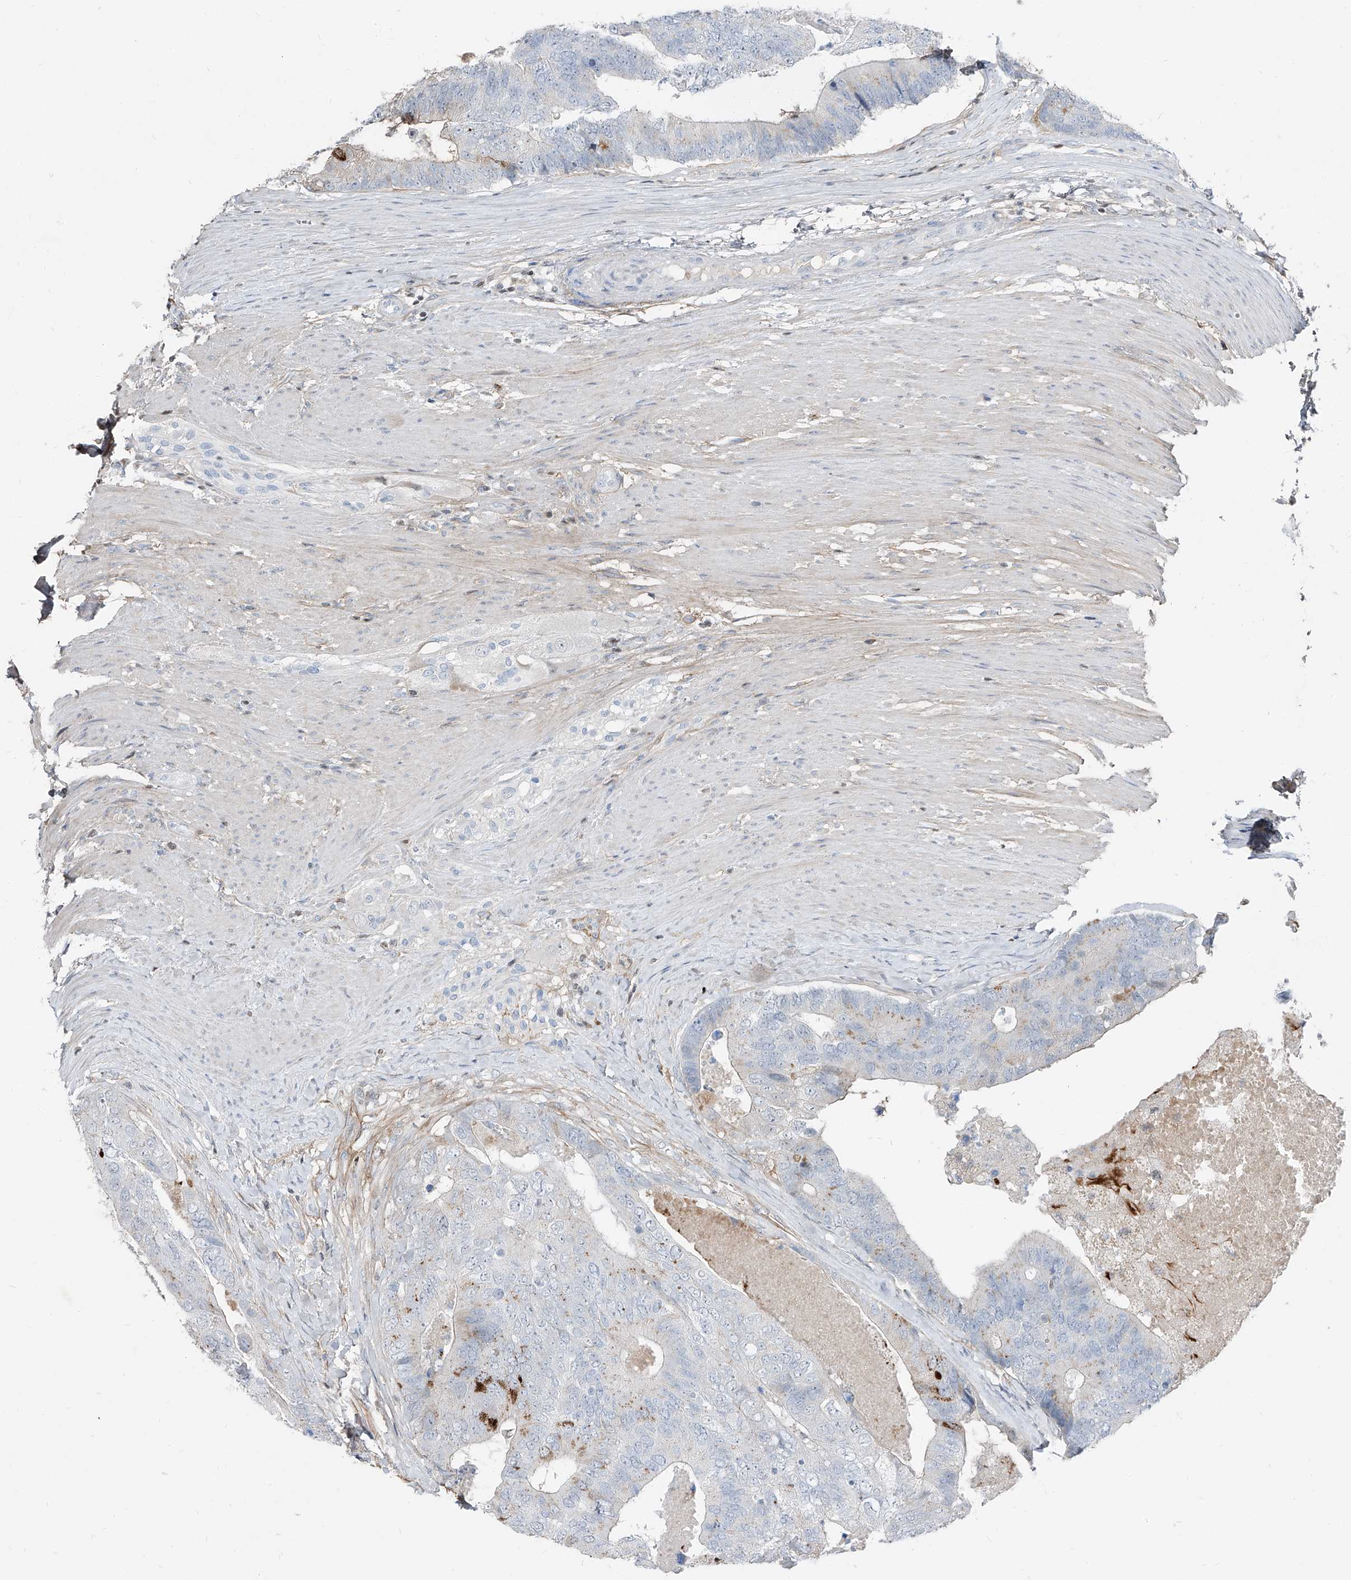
{"staining": {"intensity": "negative", "quantity": "none", "location": "none"}, "tissue": "colorectal cancer", "cell_type": "Tumor cells", "image_type": "cancer", "snomed": [{"axis": "morphology", "description": "Adenocarcinoma, NOS"}, {"axis": "topography", "description": "Colon"}], "caption": "Immunohistochemical staining of human colorectal adenocarcinoma displays no significant positivity in tumor cells.", "gene": "HOXA3", "patient": {"sex": "female", "age": 67}}